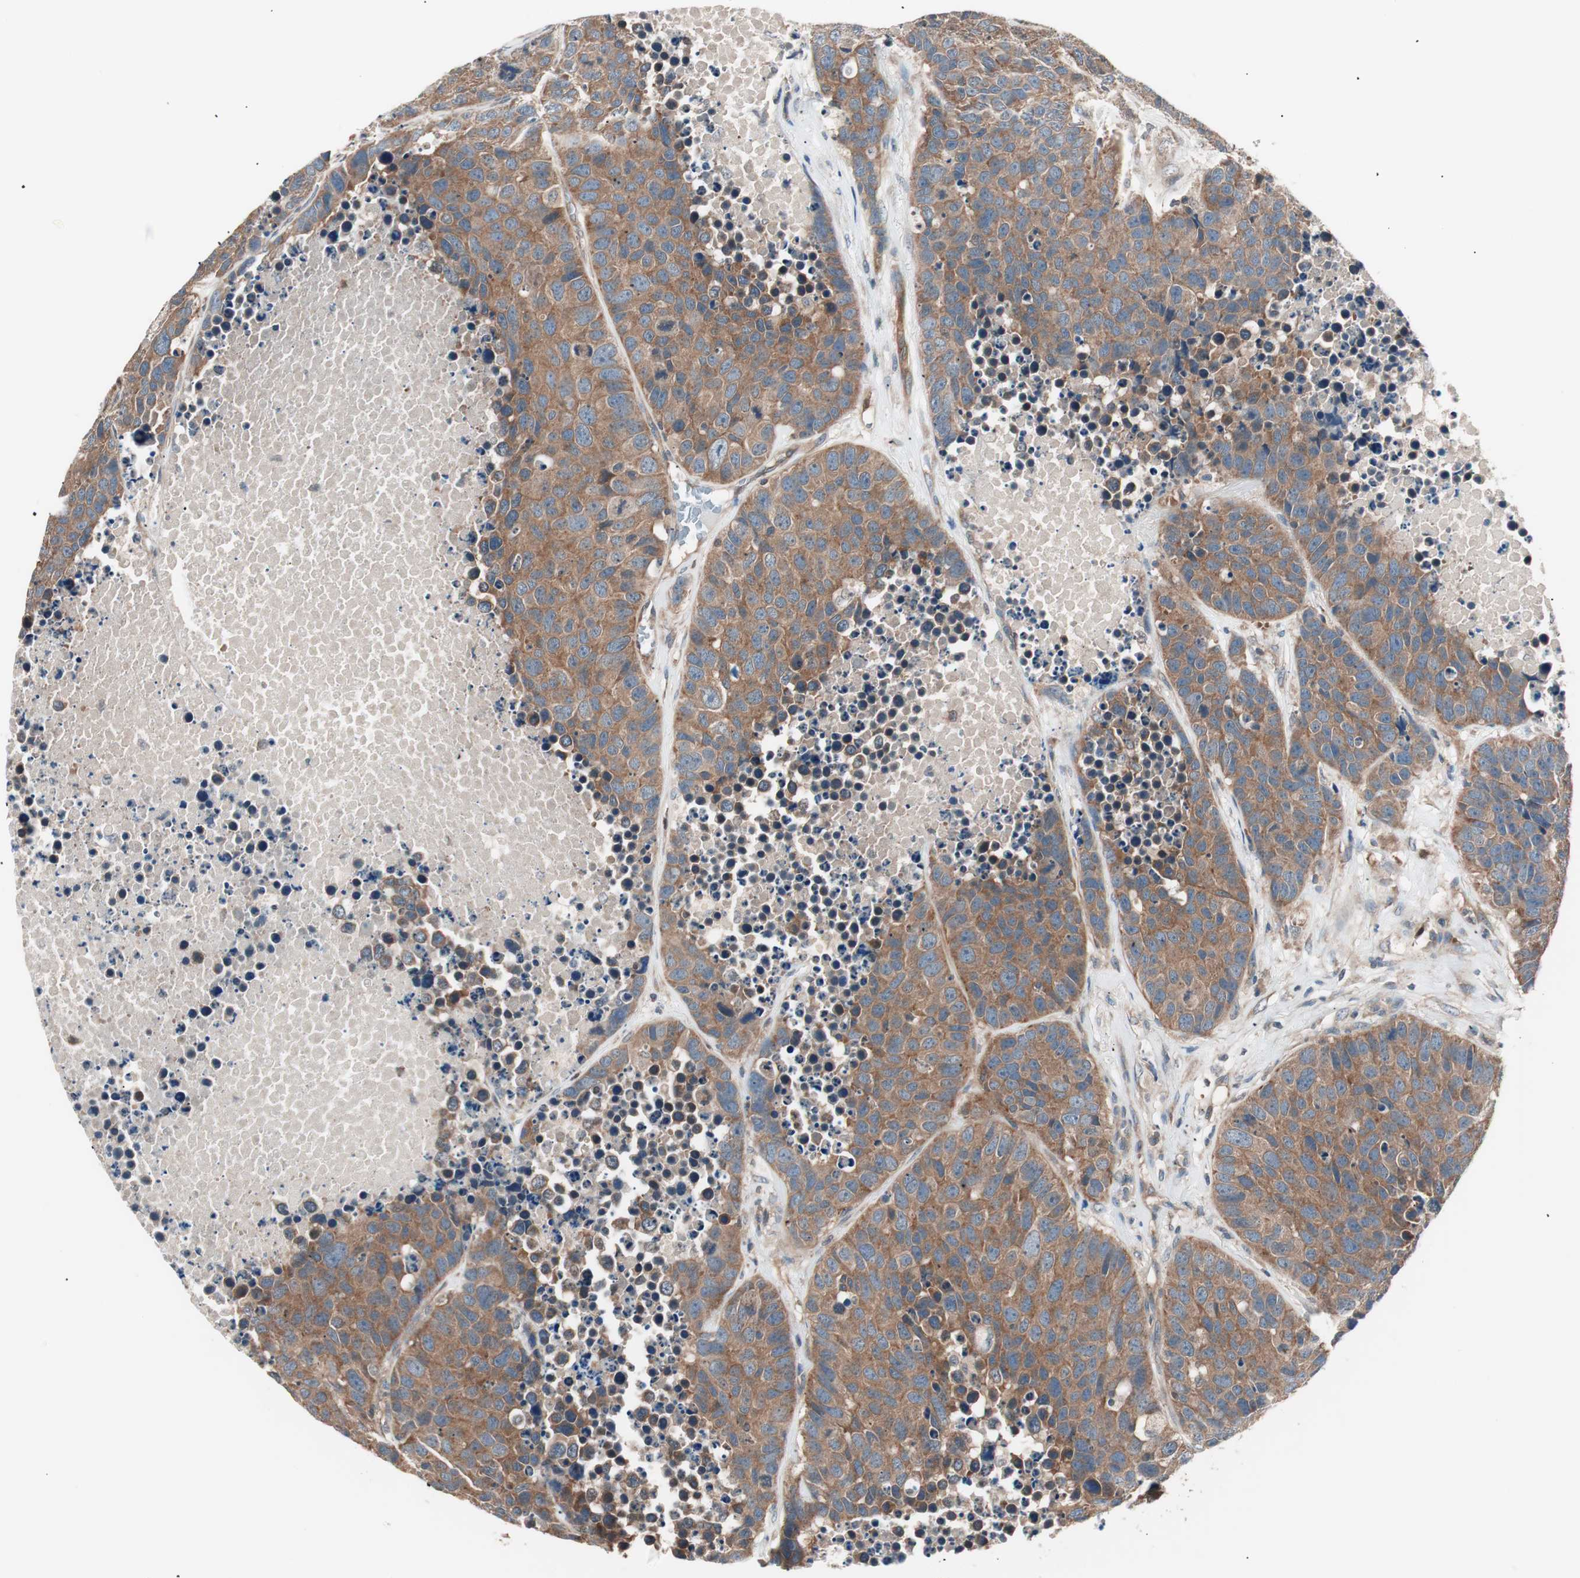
{"staining": {"intensity": "strong", "quantity": ">75%", "location": "cytoplasmic/membranous"}, "tissue": "carcinoid", "cell_type": "Tumor cells", "image_type": "cancer", "snomed": [{"axis": "morphology", "description": "Carcinoid, malignant, NOS"}, {"axis": "topography", "description": "Lung"}], "caption": "Human carcinoid stained for a protein (brown) demonstrates strong cytoplasmic/membranous positive positivity in approximately >75% of tumor cells.", "gene": "TSG101", "patient": {"sex": "male", "age": 60}}